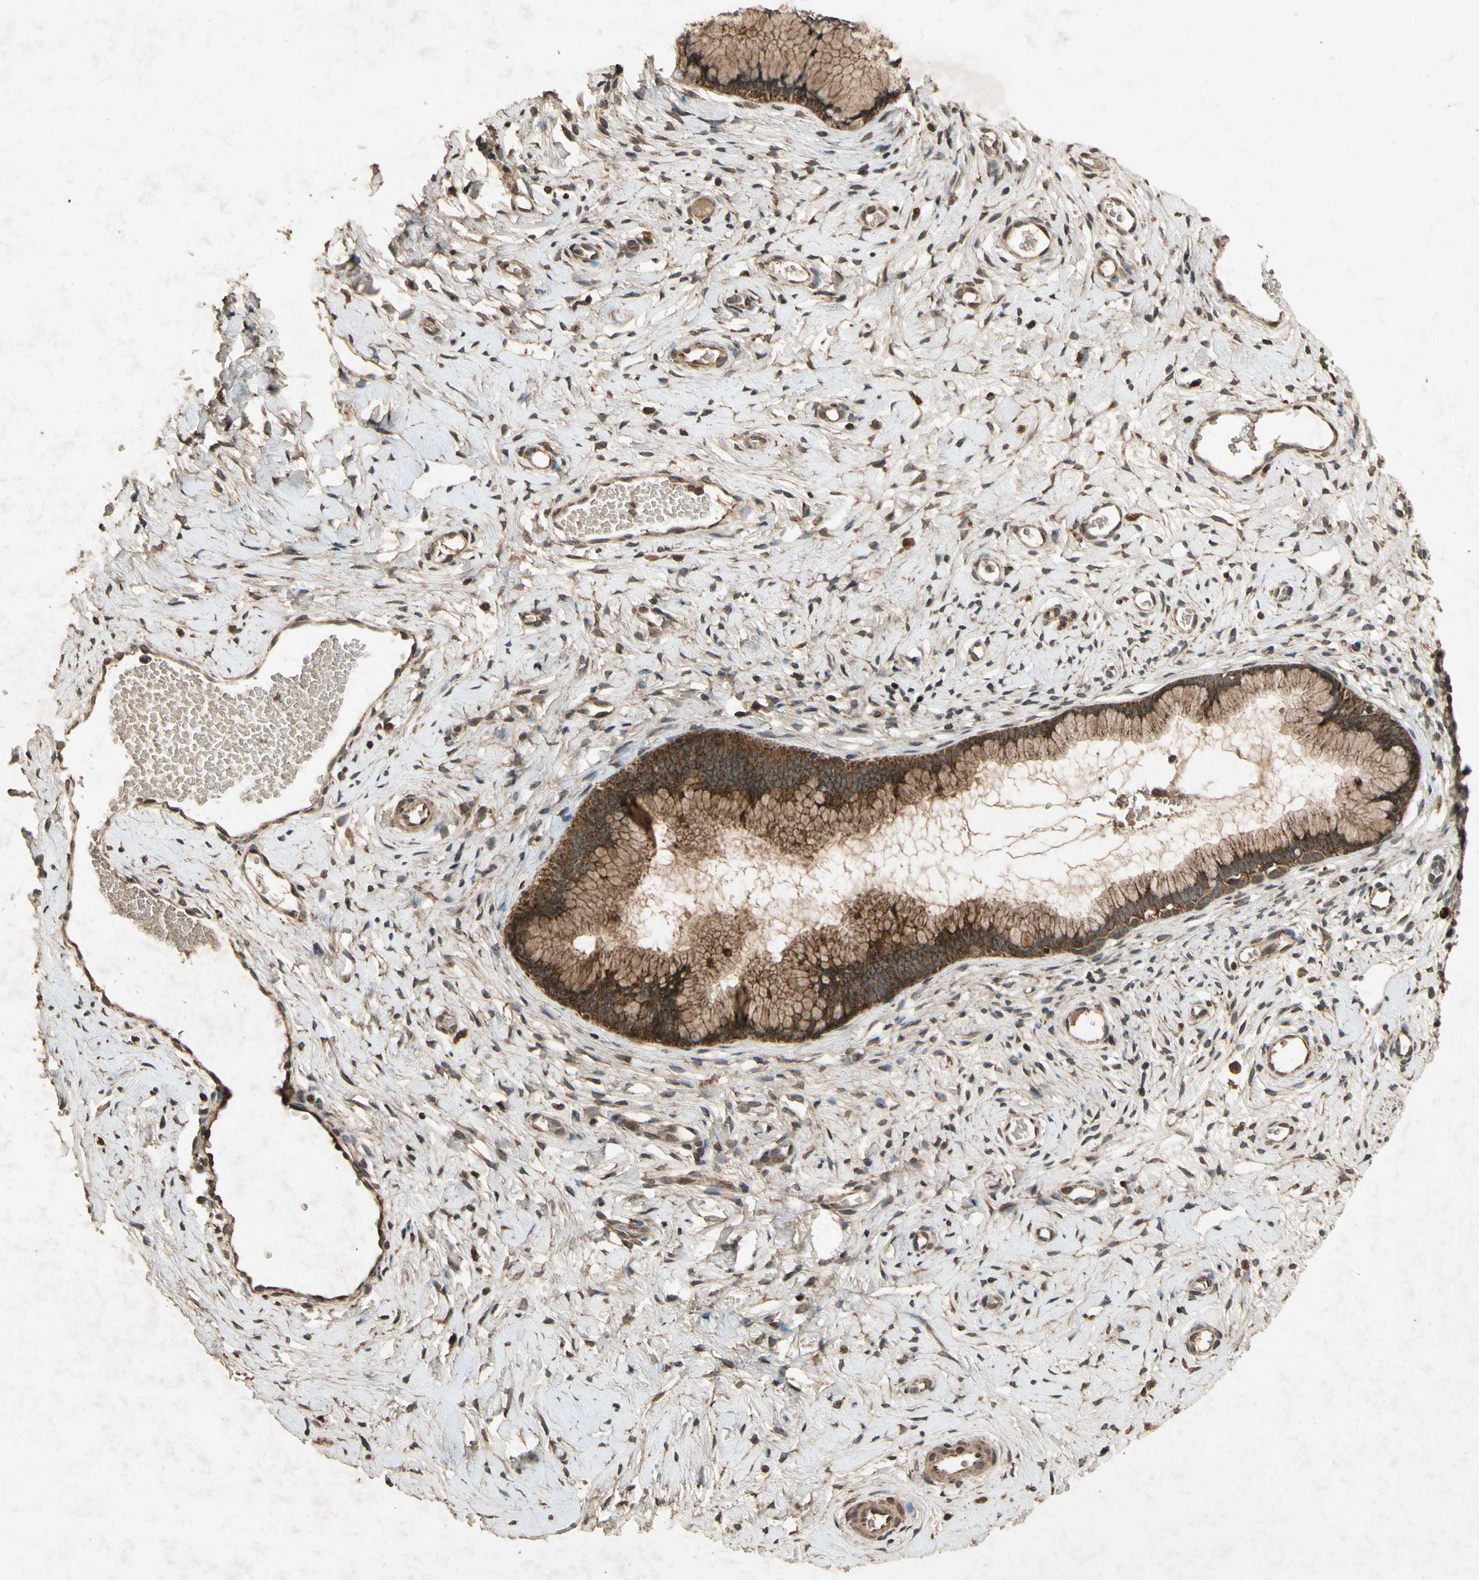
{"staining": {"intensity": "strong", "quantity": ">75%", "location": "cytoplasmic/membranous"}, "tissue": "cervix", "cell_type": "Glandular cells", "image_type": "normal", "snomed": [{"axis": "morphology", "description": "Normal tissue, NOS"}, {"axis": "topography", "description": "Cervix"}], "caption": "This is a micrograph of IHC staining of unremarkable cervix, which shows strong staining in the cytoplasmic/membranous of glandular cells.", "gene": "TXN2", "patient": {"sex": "female", "age": 65}}